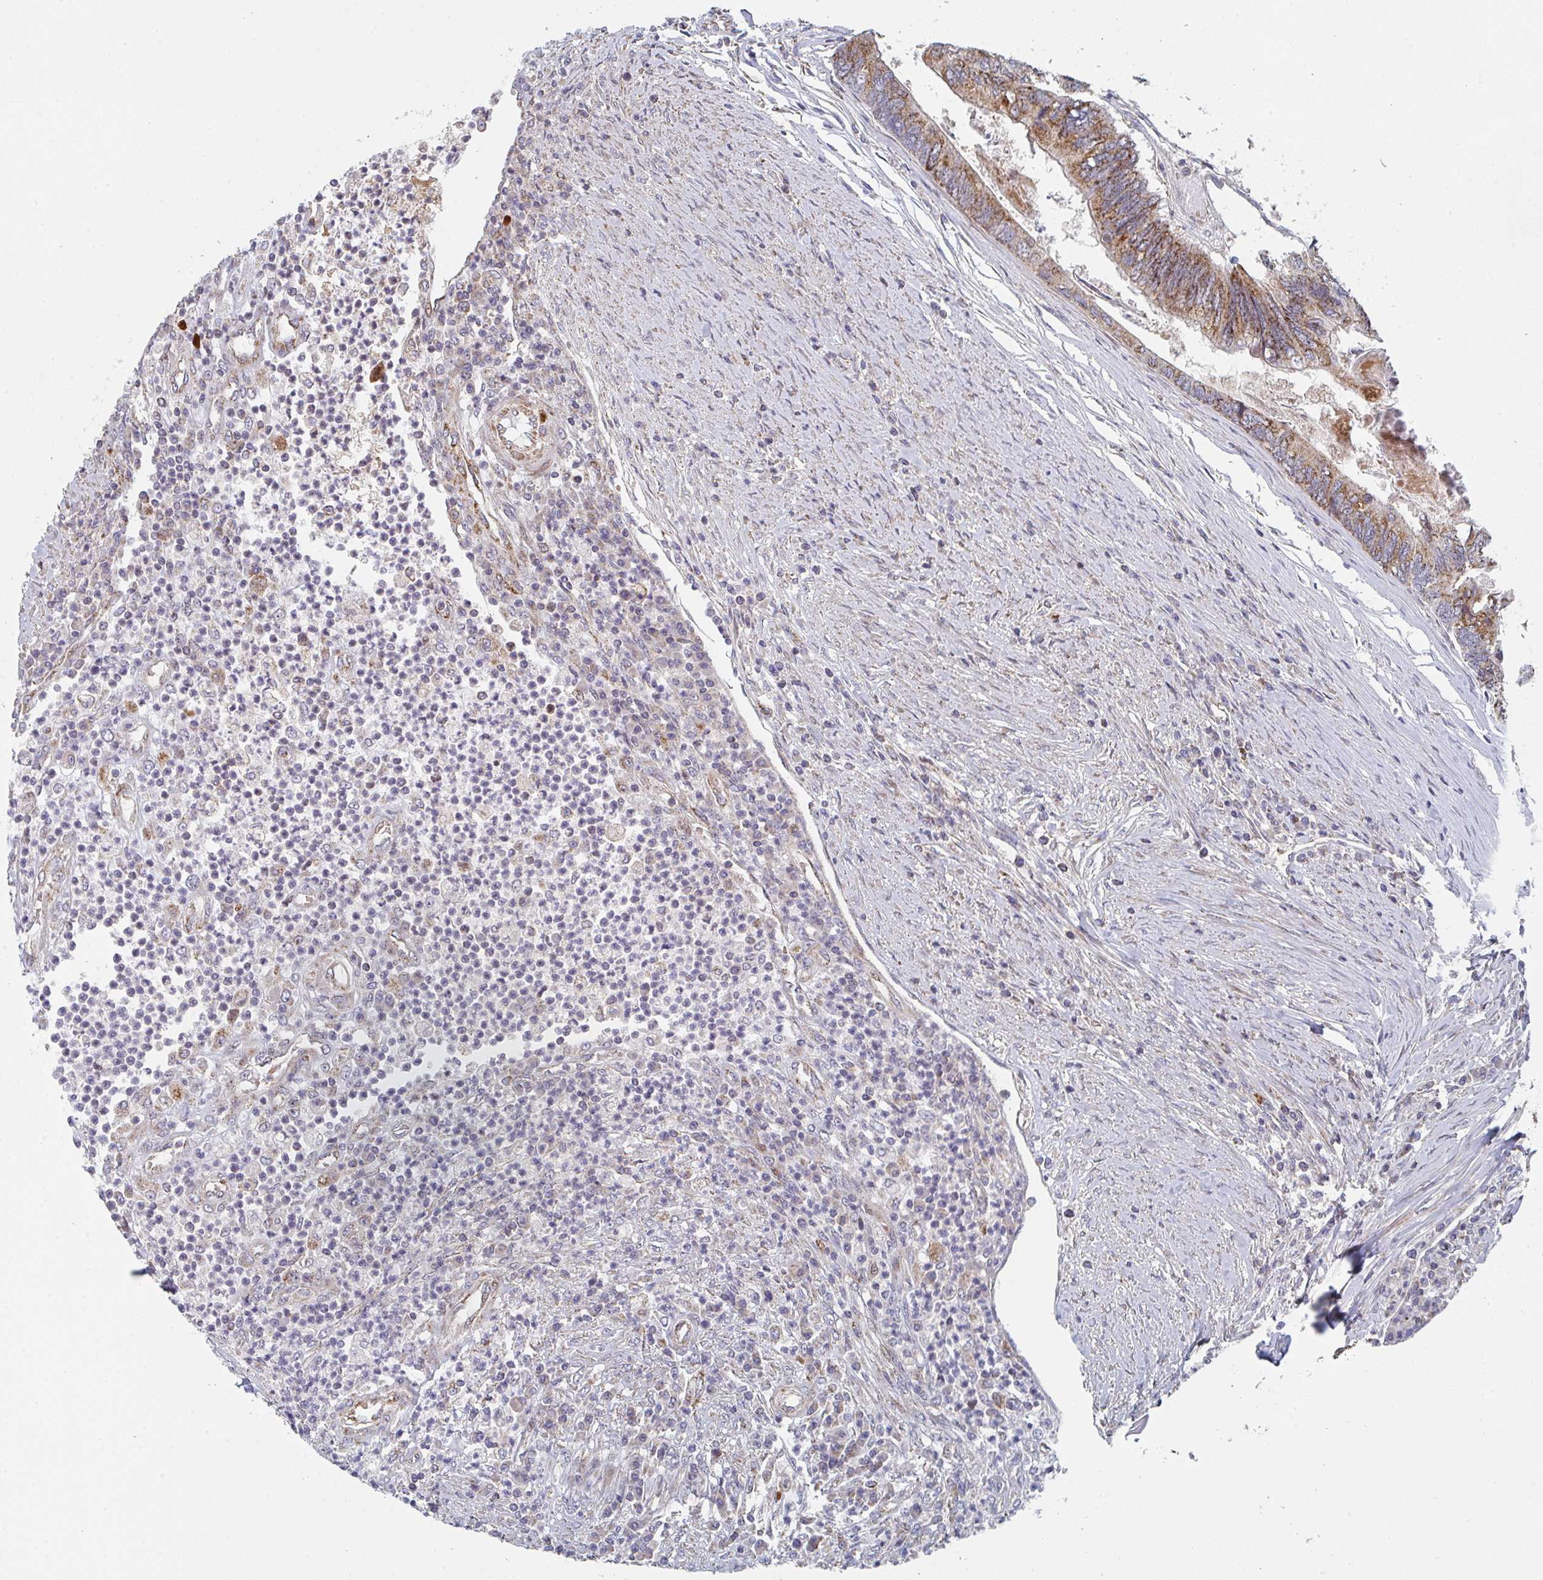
{"staining": {"intensity": "moderate", "quantity": ">75%", "location": "cytoplasmic/membranous"}, "tissue": "colorectal cancer", "cell_type": "Tumor cells", "image_type": "cancer", "snomed": [{"axis": "morphology", "description": "Adenocarcinoma, NOS"}, {"axis": "topography", "description": "Colon"}], "caption": "A high-resolution photomicrograph shows IHC staining of colorectal cancer, which reveals moderate cytoplasmic/membranous expression in approximately >75% of tumor cells.", "gene": "ZNF644", "patient": {"sex": "female", "age": 67}}